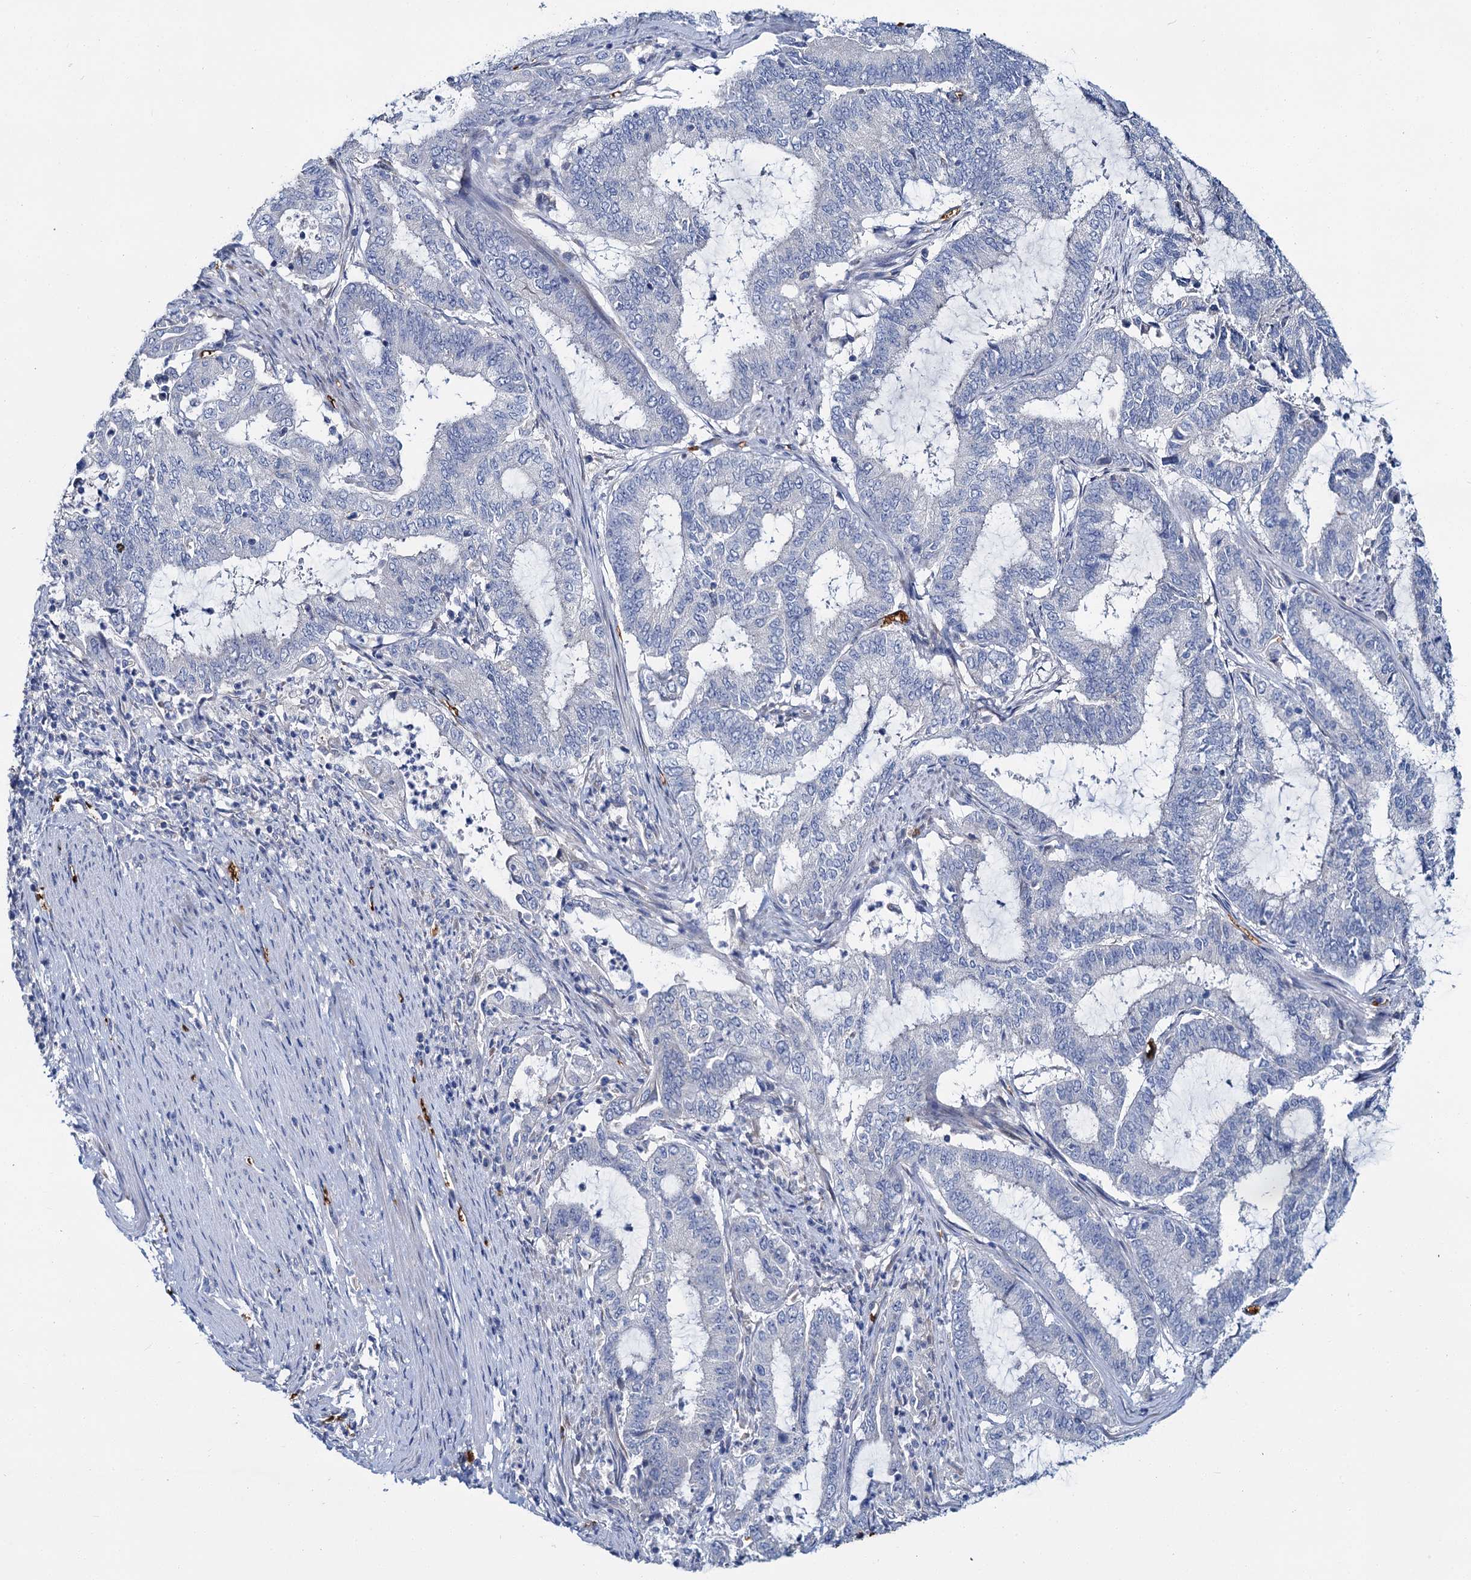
{"staining": {"intensity": "negative", "quantity": "none", "location": "none"}, "tissue": "endometrial cancer", "cell_type": "Tumor cells", "image_type": "cancer", "snomed": [{"axis": "morphology", "description": "Adenocarcinoma, NOS"}, {"axis": "topography", "description": "Endometrium"}], "caption": "IHC image of human adenocarcinoma (endometrial) stained for a protein (brown), which displays no positivity in tumor cells.", "gene": "ATG2A", "patient": {"sex": "female", "age": 51}}